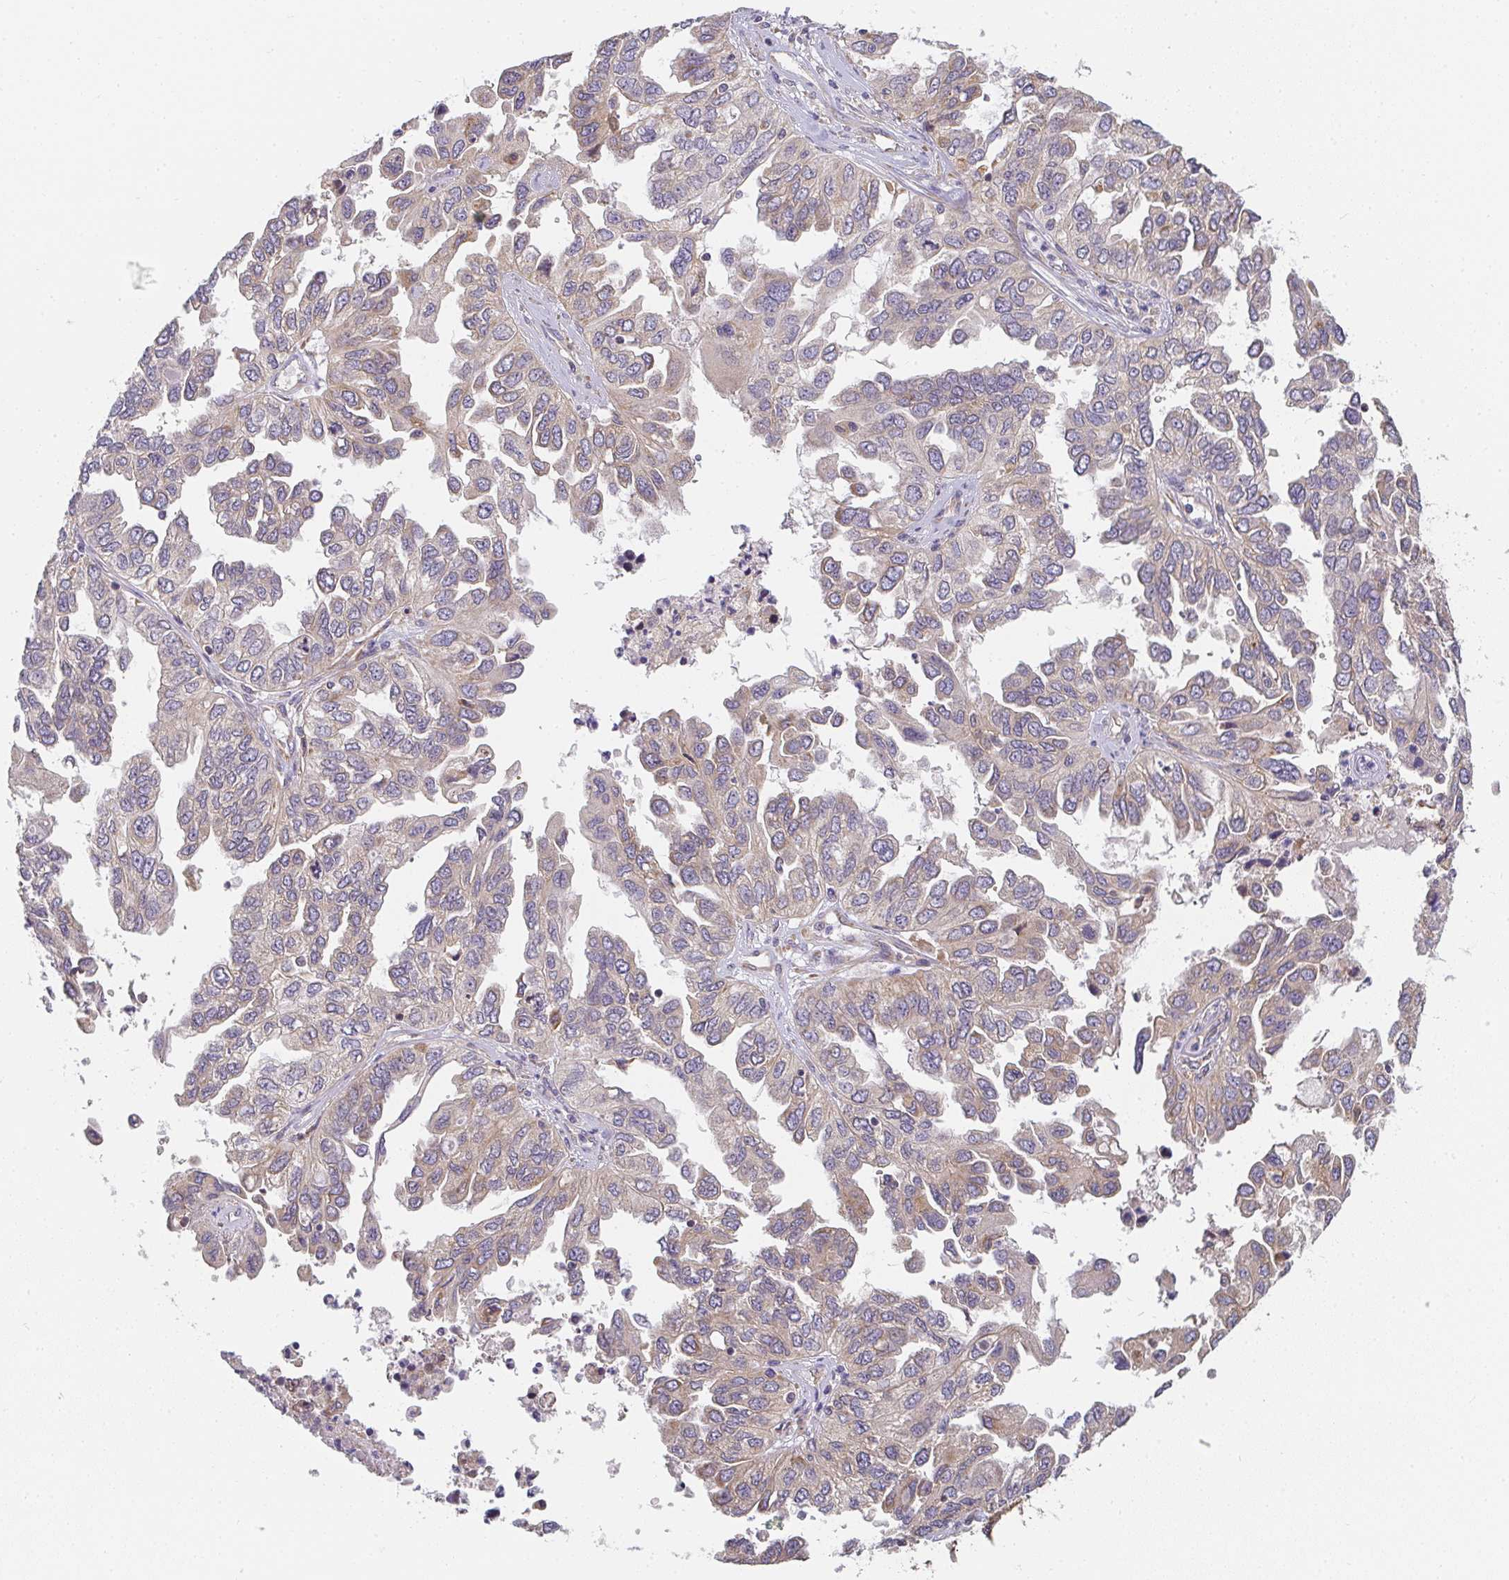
{"staining": {"intensity": "weak", "quantity": "25%-75%", "location": "cytoplasmic/membranous"}, "tissue": "ovarian cancer", "cell_type": "Tumor cells", "image_type": "cancer", "snomed": [{"axis": "morphology", "description": "Cystadenocarcinoma, serous, NOS"}, {"axis": "topography", "description": "Ovary"}], "caption": "A high-resolution micrograph shows IHC staining of ovarian cancer, which shows weak cytoplasmic/membranous expression in about 25%-75% of tumor cells. The protein is shown in brown color, while the nuclei are stained blue.", "gene": "SLC35B3", "patient": {"sex": "female", "age": 53}}